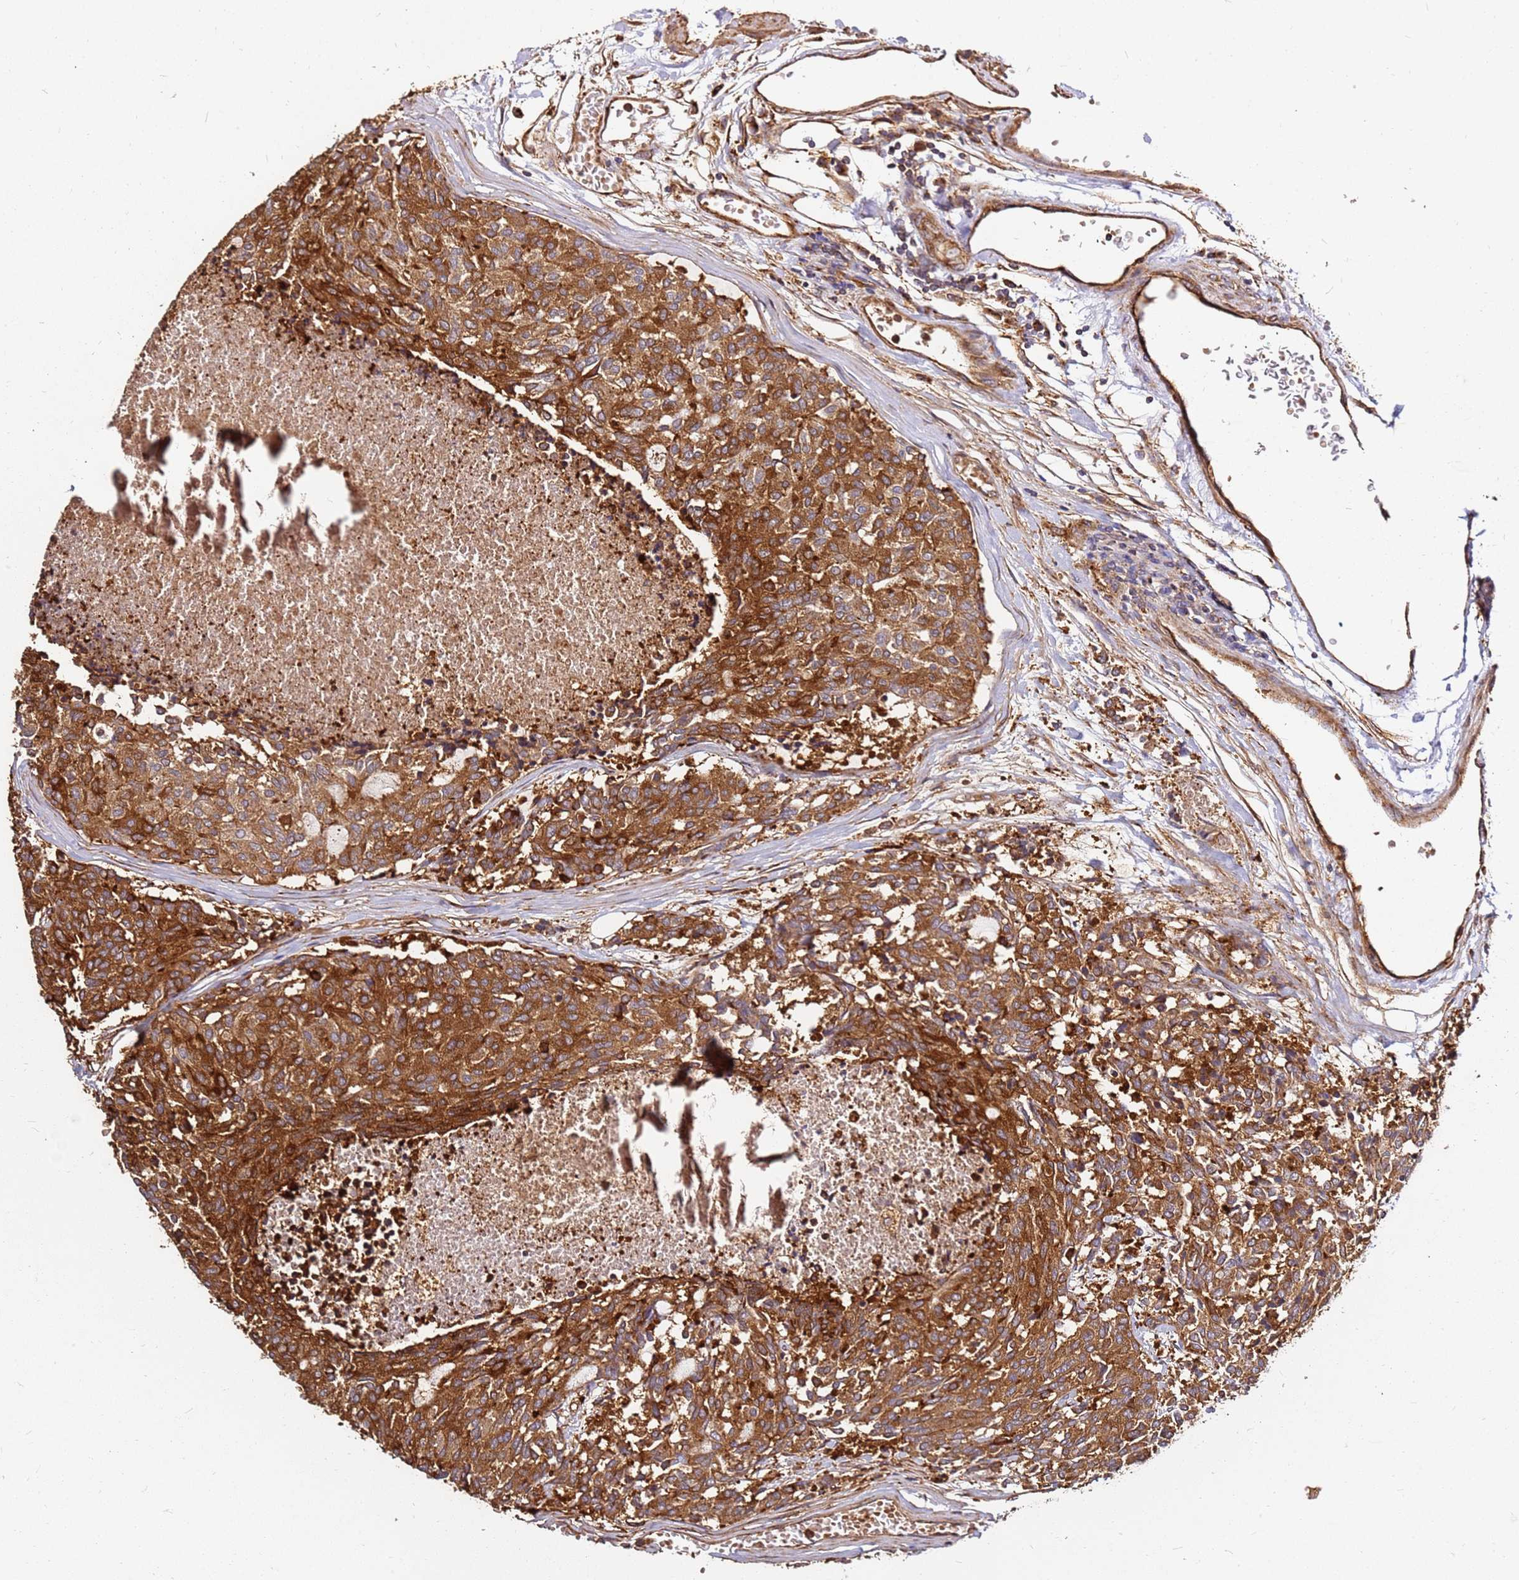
{"staining": {"intensity": "strong", "quantity": ">75%", "location": "cytoplasmic/membranous"}, "tissue": "carcinoid", "cell_type": "Tumor cells", "image_type": "cancer", "snomed": [{"axis": "morphology", "description": "Carcinoid, malignant, NOS"}, {"axis": "topography", "description": "Pancreas"}], "caption": "Brown immunohistochemical staining in human malignant carcinoid displays strong cytoplasmic/membranous staining in about >75% of tumor cells. (Brightfield microscopy of DAB IHC at high magnification).", "gene": "DVL3", "patient": {"sex": "female", "age": 54}}